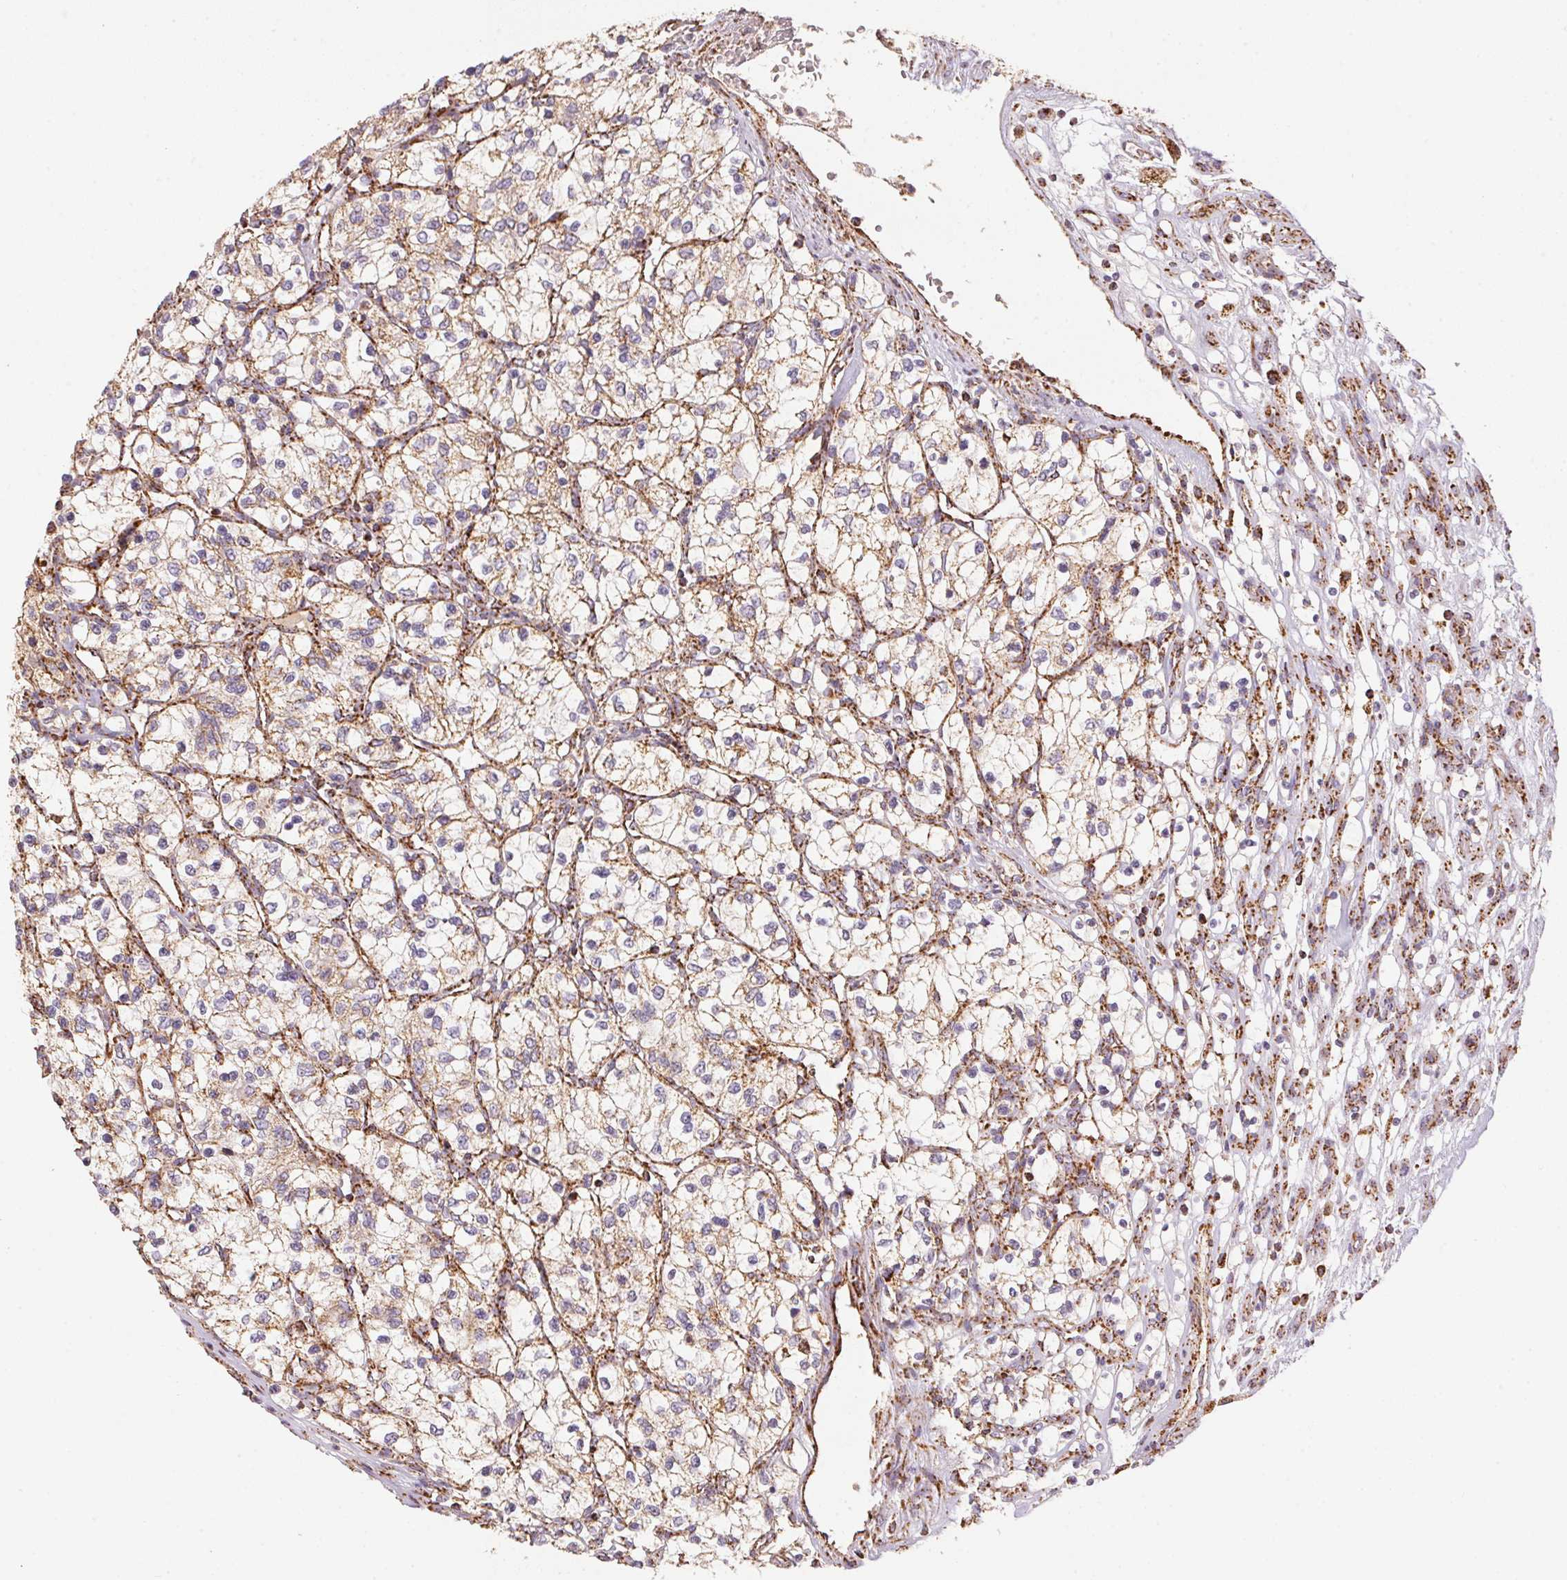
{"staining": {"intensity": "moderate", "quantity": ">75%", "location": "cytoplasmic/membranous"}, "tissue": "renal cancer", "cell_type": "Tumor cells", "image_type": "cancer", "snomed": [{"axis": "morphology", "description": "Adenocarcinoma, NOS"}, {"axis": "topography", "description": "Kidney"}], "caption": "Protein analysis of renal adenocarcinoma tissue reveals moderate cytoplasmic/membranous staining in about >75% of tumor cells.", "gene": "NDUFS2", "patient": {"sex": "female", "age": 69}}